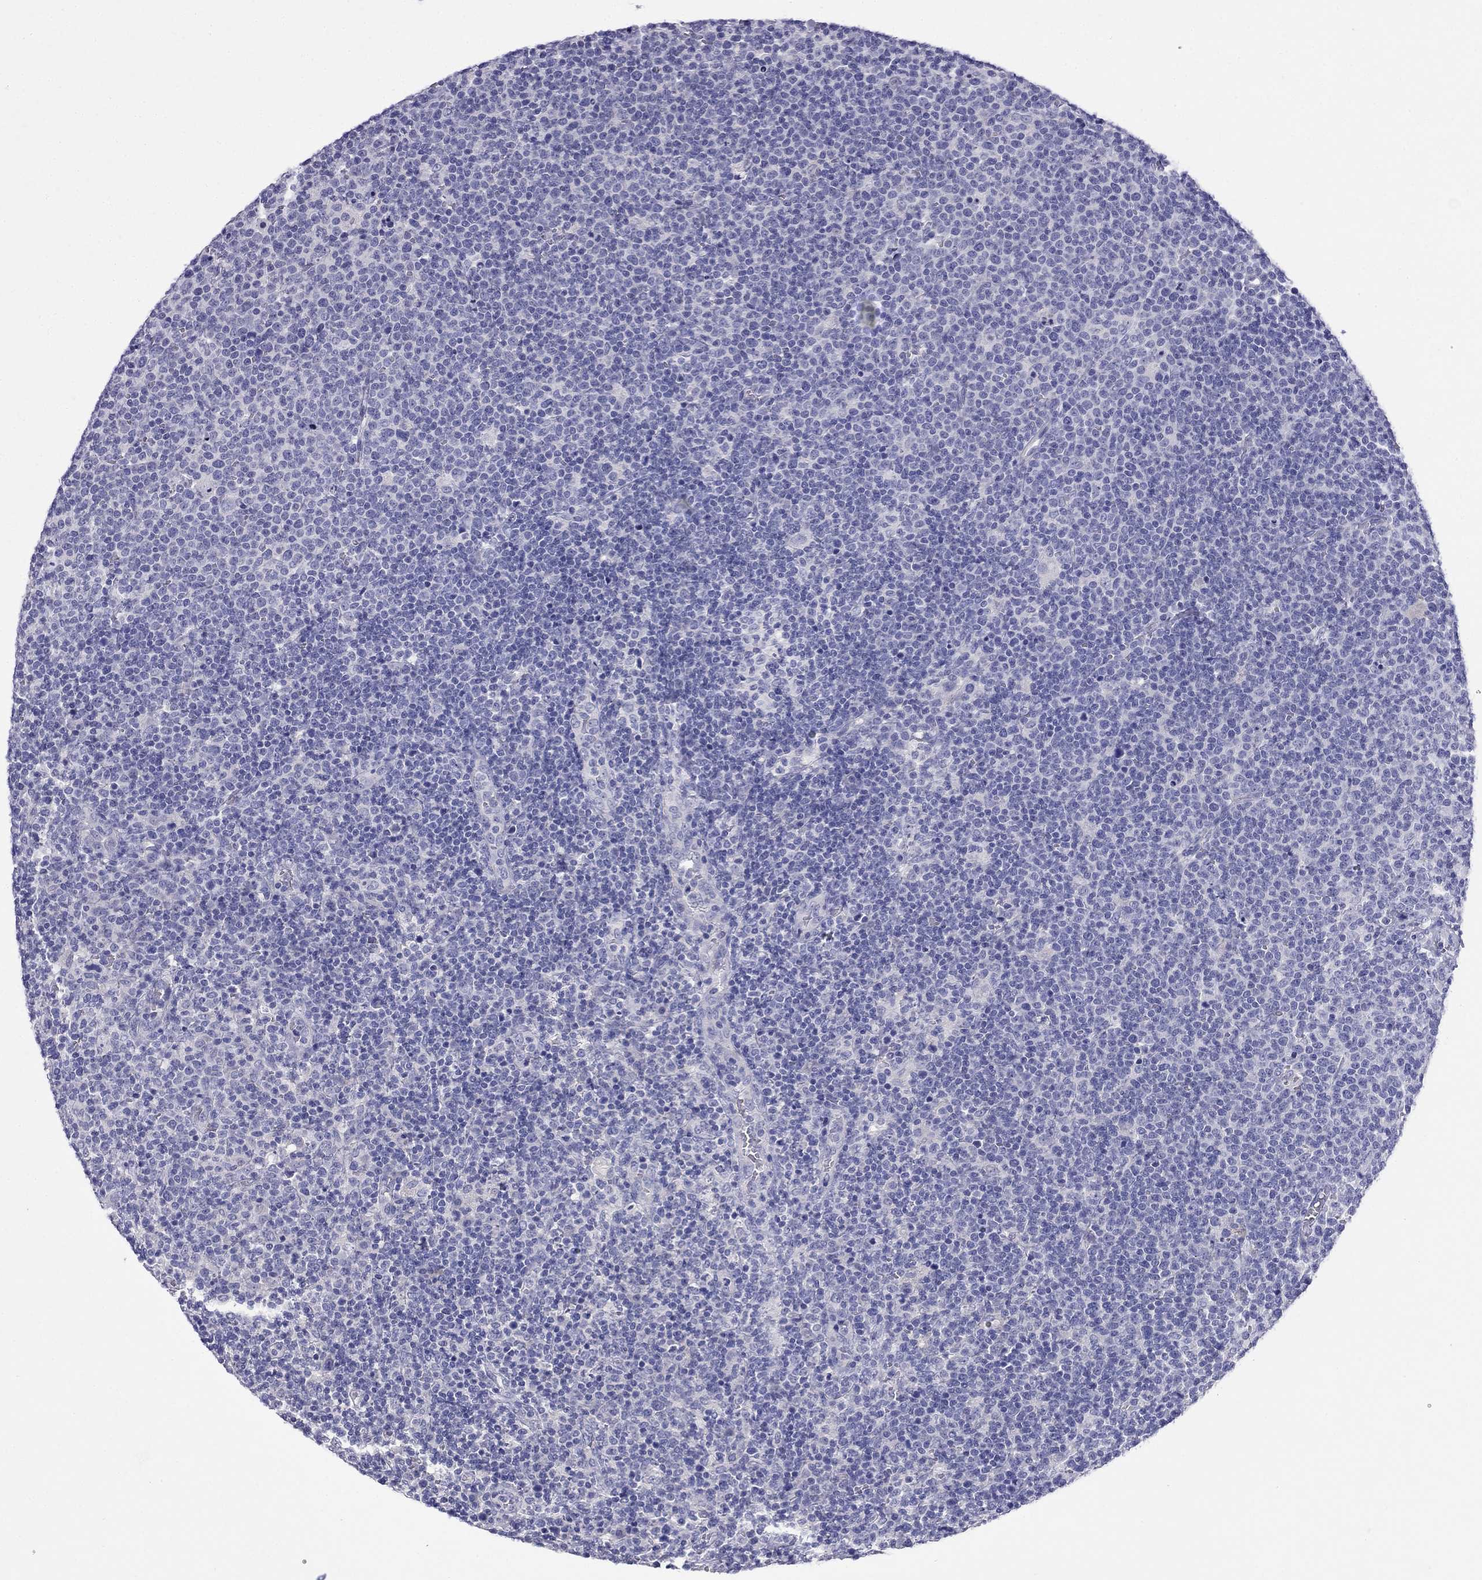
{"staining": {"intensity": "negative", "quantity": "none", "location": "none"}, "tissue": "lymphoma", "cell_type": "Tumor cells", "image_type": "cancer", "snomed": [{"axis": "morphology", "description": "Malignant lymphoma, non-Hodgkin's type, High grade"}, {"axis": "topography", "description": "Lymph node"}], "caption": "DAB immunohistochemical staining of human malignant lymphoma, non-Hodgkin's type (high-grade) shows no significant positivity in tumor cells.", "gene": "MYO15A", "patient": {"sex": "male", "age": 61}}